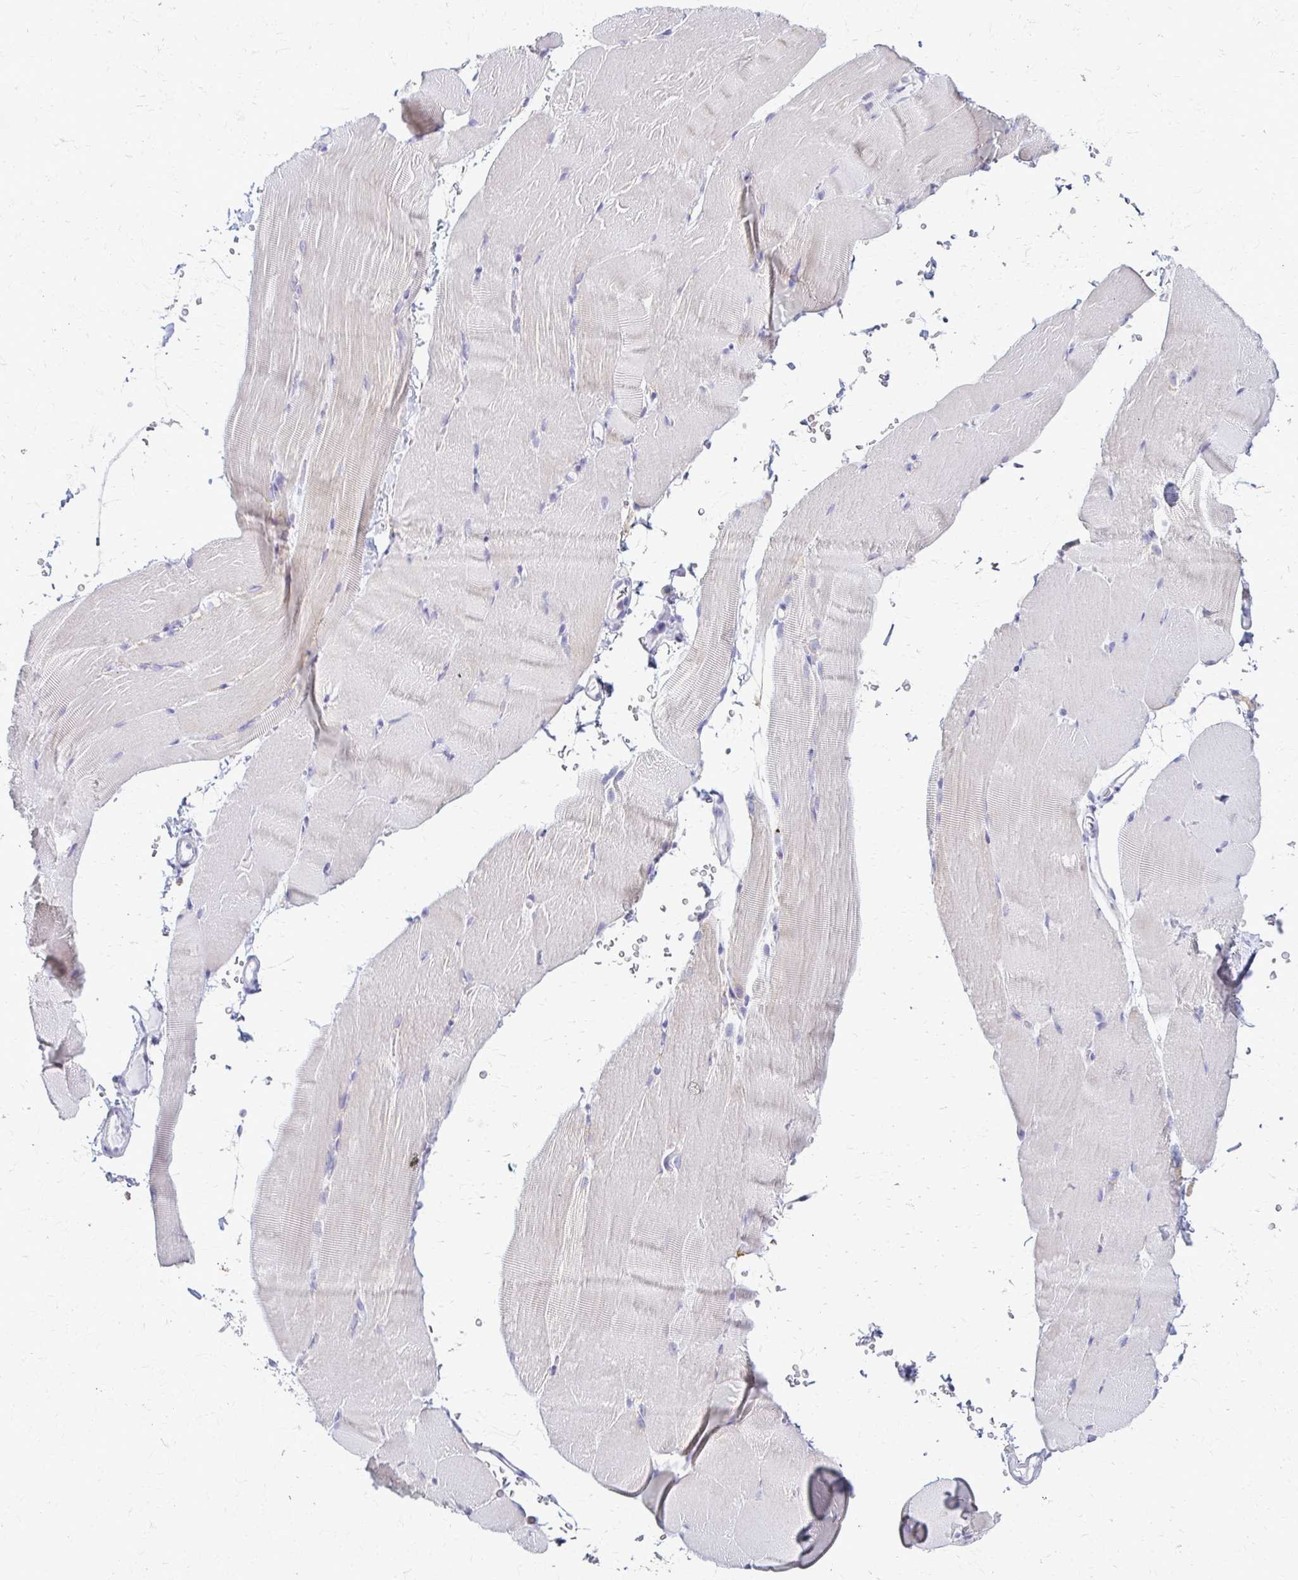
{"staining": {"intensity": "negative", "quantity": "none", "location": "none"}, "tissue": "skeletal muscle", "cell_type": "Myocytes", "image_type": "normal", "snomed": [{"axis": "morphology", "description": "Normal tissue, NOS"}, {"axis": "topography", "description": "Skeletal muscle"}], "caption": "Histopathology image shows no significant protein staining in myocytes of unremarkable skeletal muscle. The staining is performed using DAB brown chromogen with nuclei counter-stained in using hematoxylin.", "gene": "FCGR2A", "patient": {"sex": "female", "age": 37}}